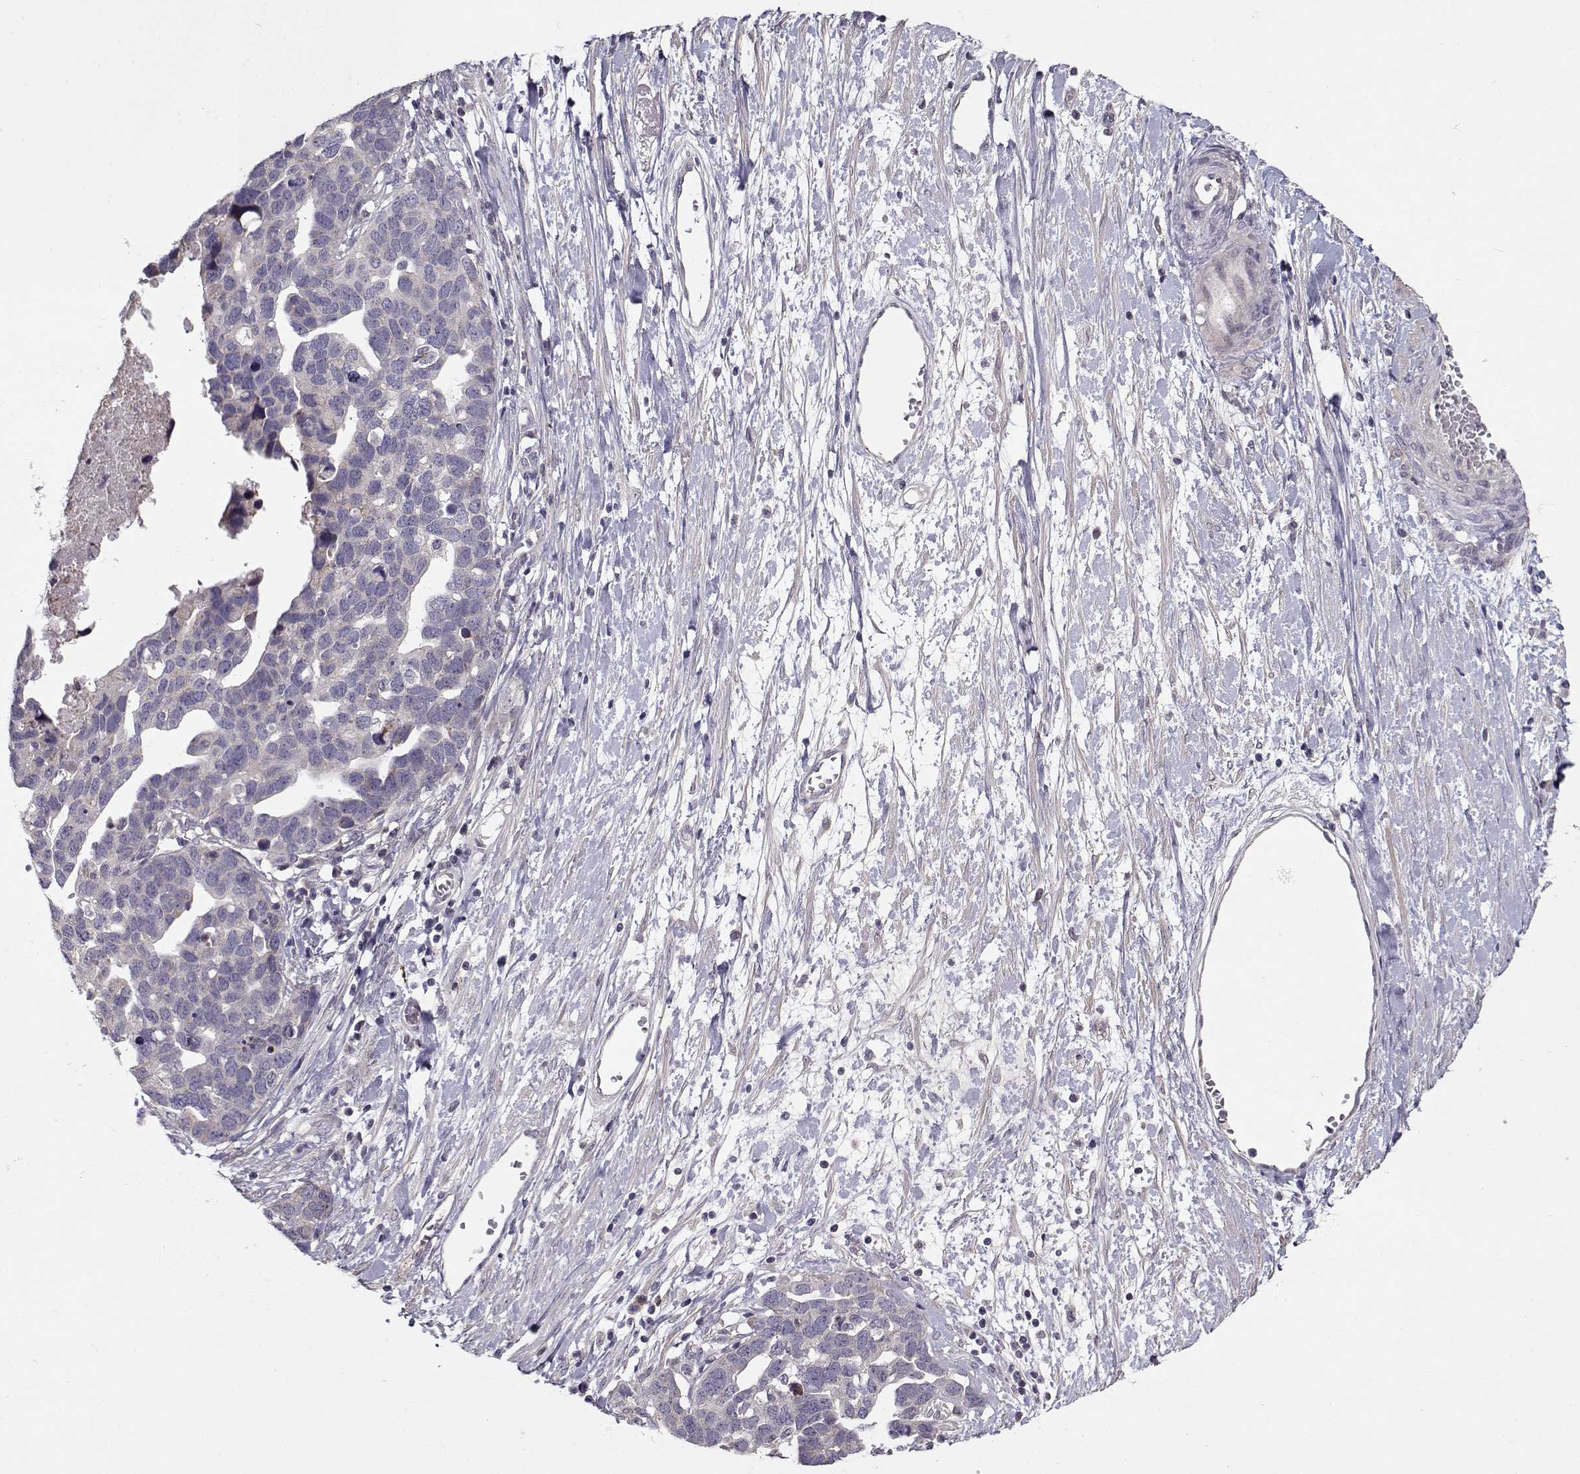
{"staining": {"intensity": "negative", "quantity": "none", "location": "none"}, "tissue": "ovarian cancer", "cell_type": "Tumor cells", "image_type": "cancer", "snomed": [{"axis": "morphology", "description": "Cystadenocarcinoma, serous, NOS"}, {"axis": "topography", "description": "Ovary"}], "caption": "High power microscopy micrograph of an immunohistochemistry (IHC) image of ovarian cancer (serous cystadenocarcinoma), revealing no significant expression in tumor cells.", "gene": "ENTPD8", "patient": {"sex": "female", "age": 54}}